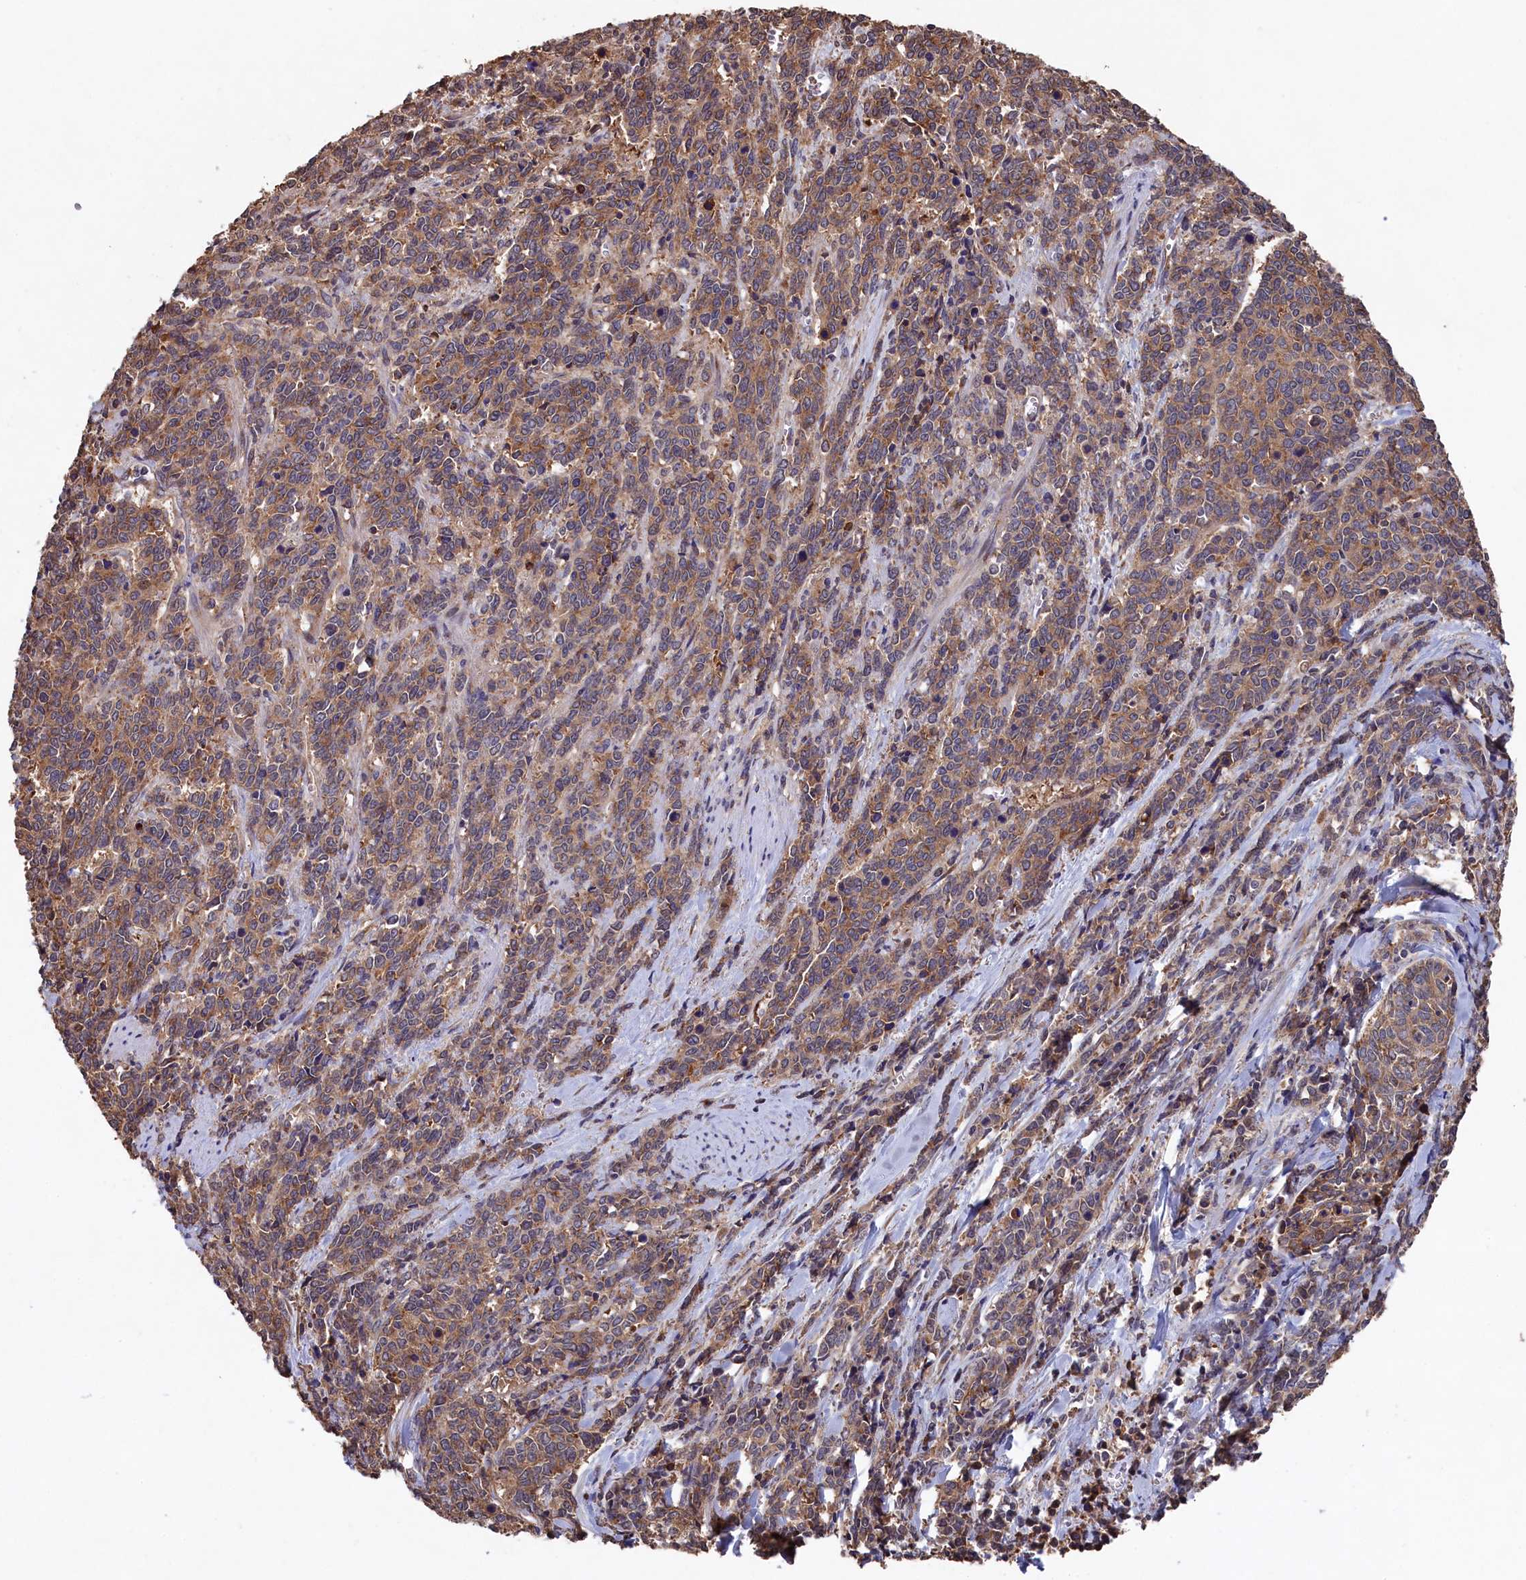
{"staining": {"intensity": "moderate", "quantity": ">75%", "location": "cytoplasmic/membranous"}, "tissue": "cervical cancer", "cell_type": "Tumor cells", "image_type": "cancer", "snomed": [{"axis": "morphology", "description": "Squamous cell carcinoma, NOS"}, {"axis": "topography", "description": "Cervix"}], "caption": "Human cervical squamous cell carcinoma stained with a protein marker demonstrates moderate staining in tumor cells.", "gene": "NAA60", "patient": {"sex": "female", "age": 60}}